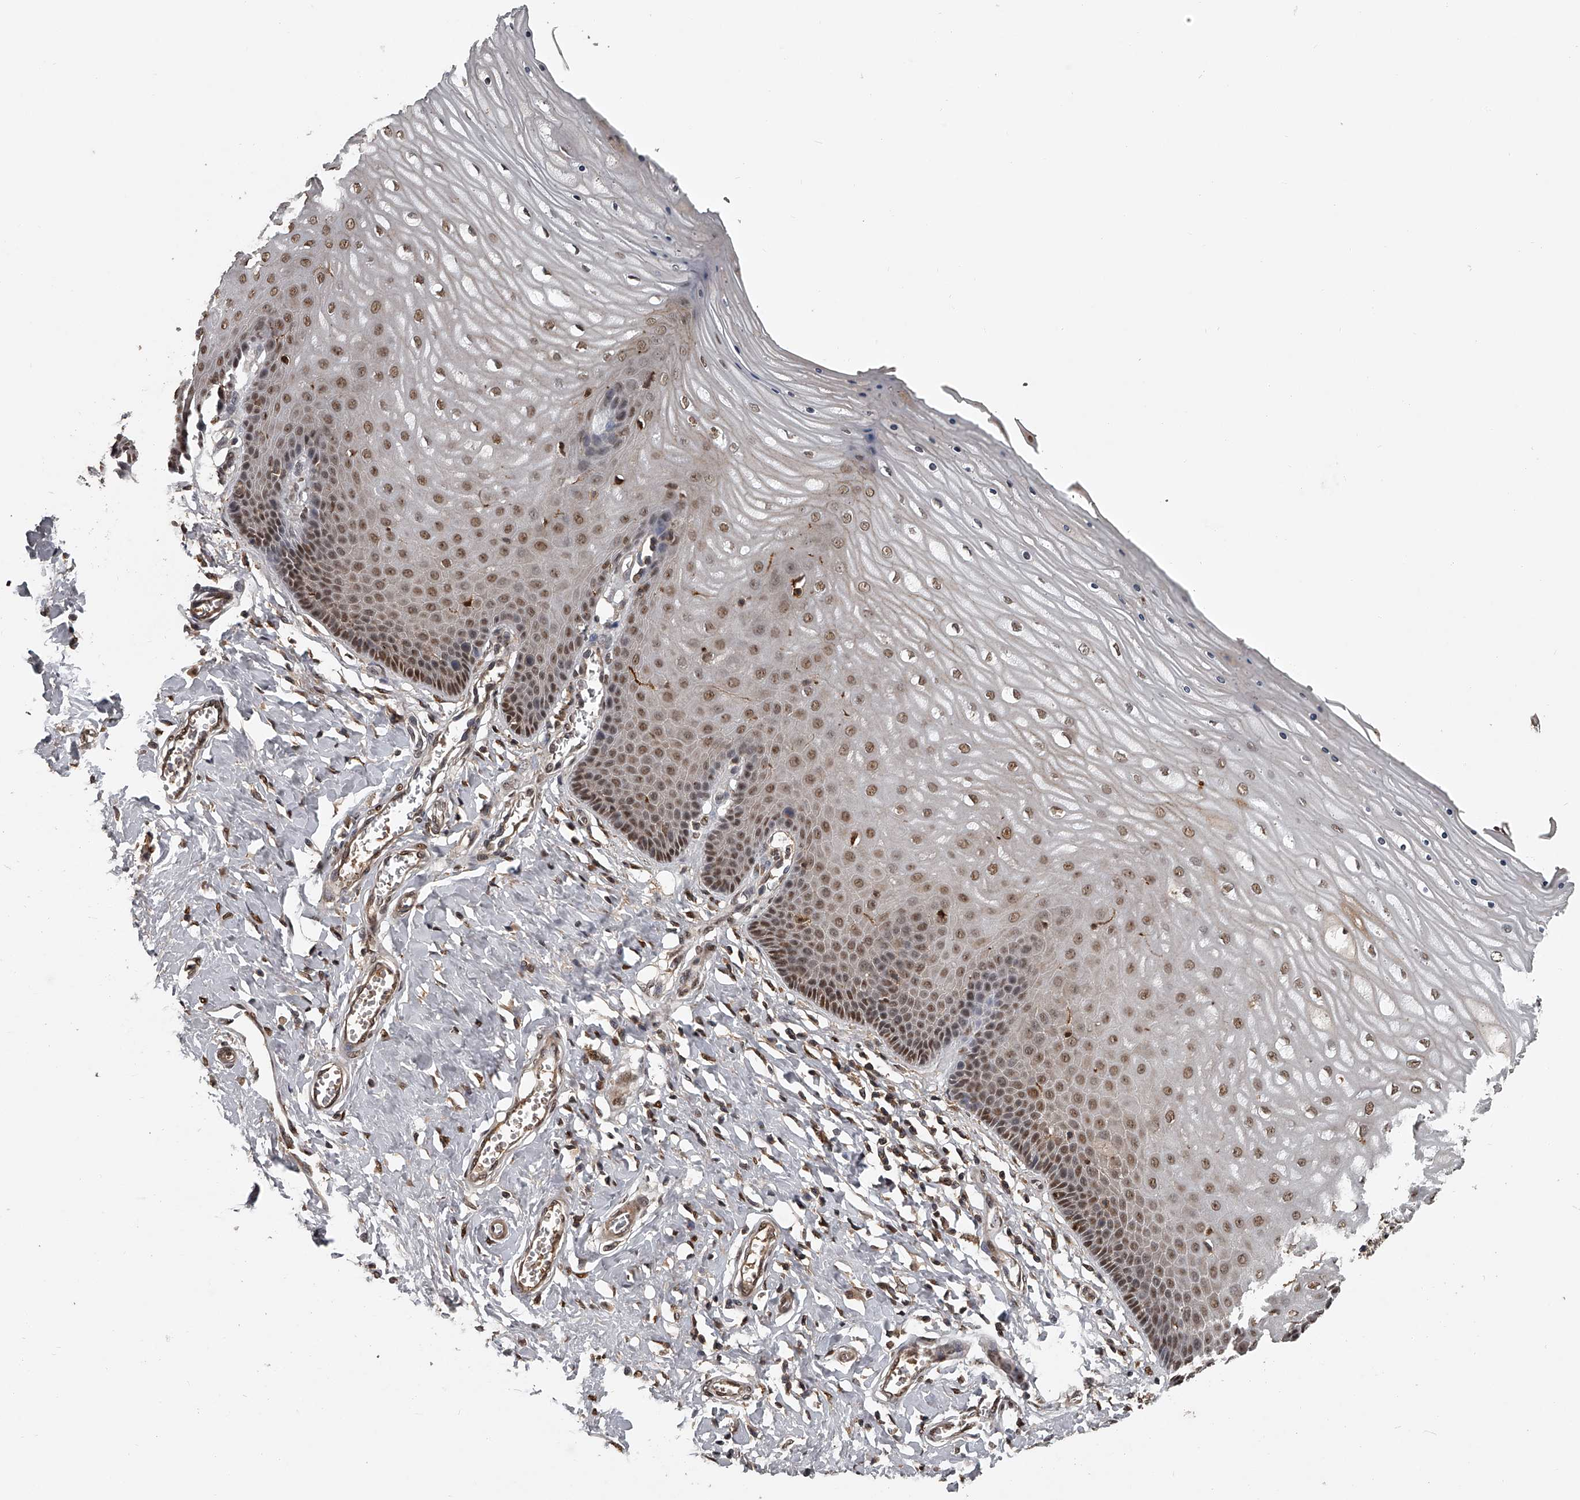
{"staining": {"intensity": "moderate", "quantity": ">75%", "location": "nuclear"}, "tissue": "cervix", "cell_type": "Squamous epithelial cells", "image_type": "normal", "snomed": [{"axis": "morphology", "description": "Normal tissue, NOS"}, {"axis": "topography", "description": "Cervix"}], "caption": "High-power microscopy captured an IHC photomicrograph of normal cervix, revealing moderate nuclear expression in approximately >75% of squamous epithelial cells.", "gene": "PLEKHG1", "patient": {"sex": "female", "age": 55}}